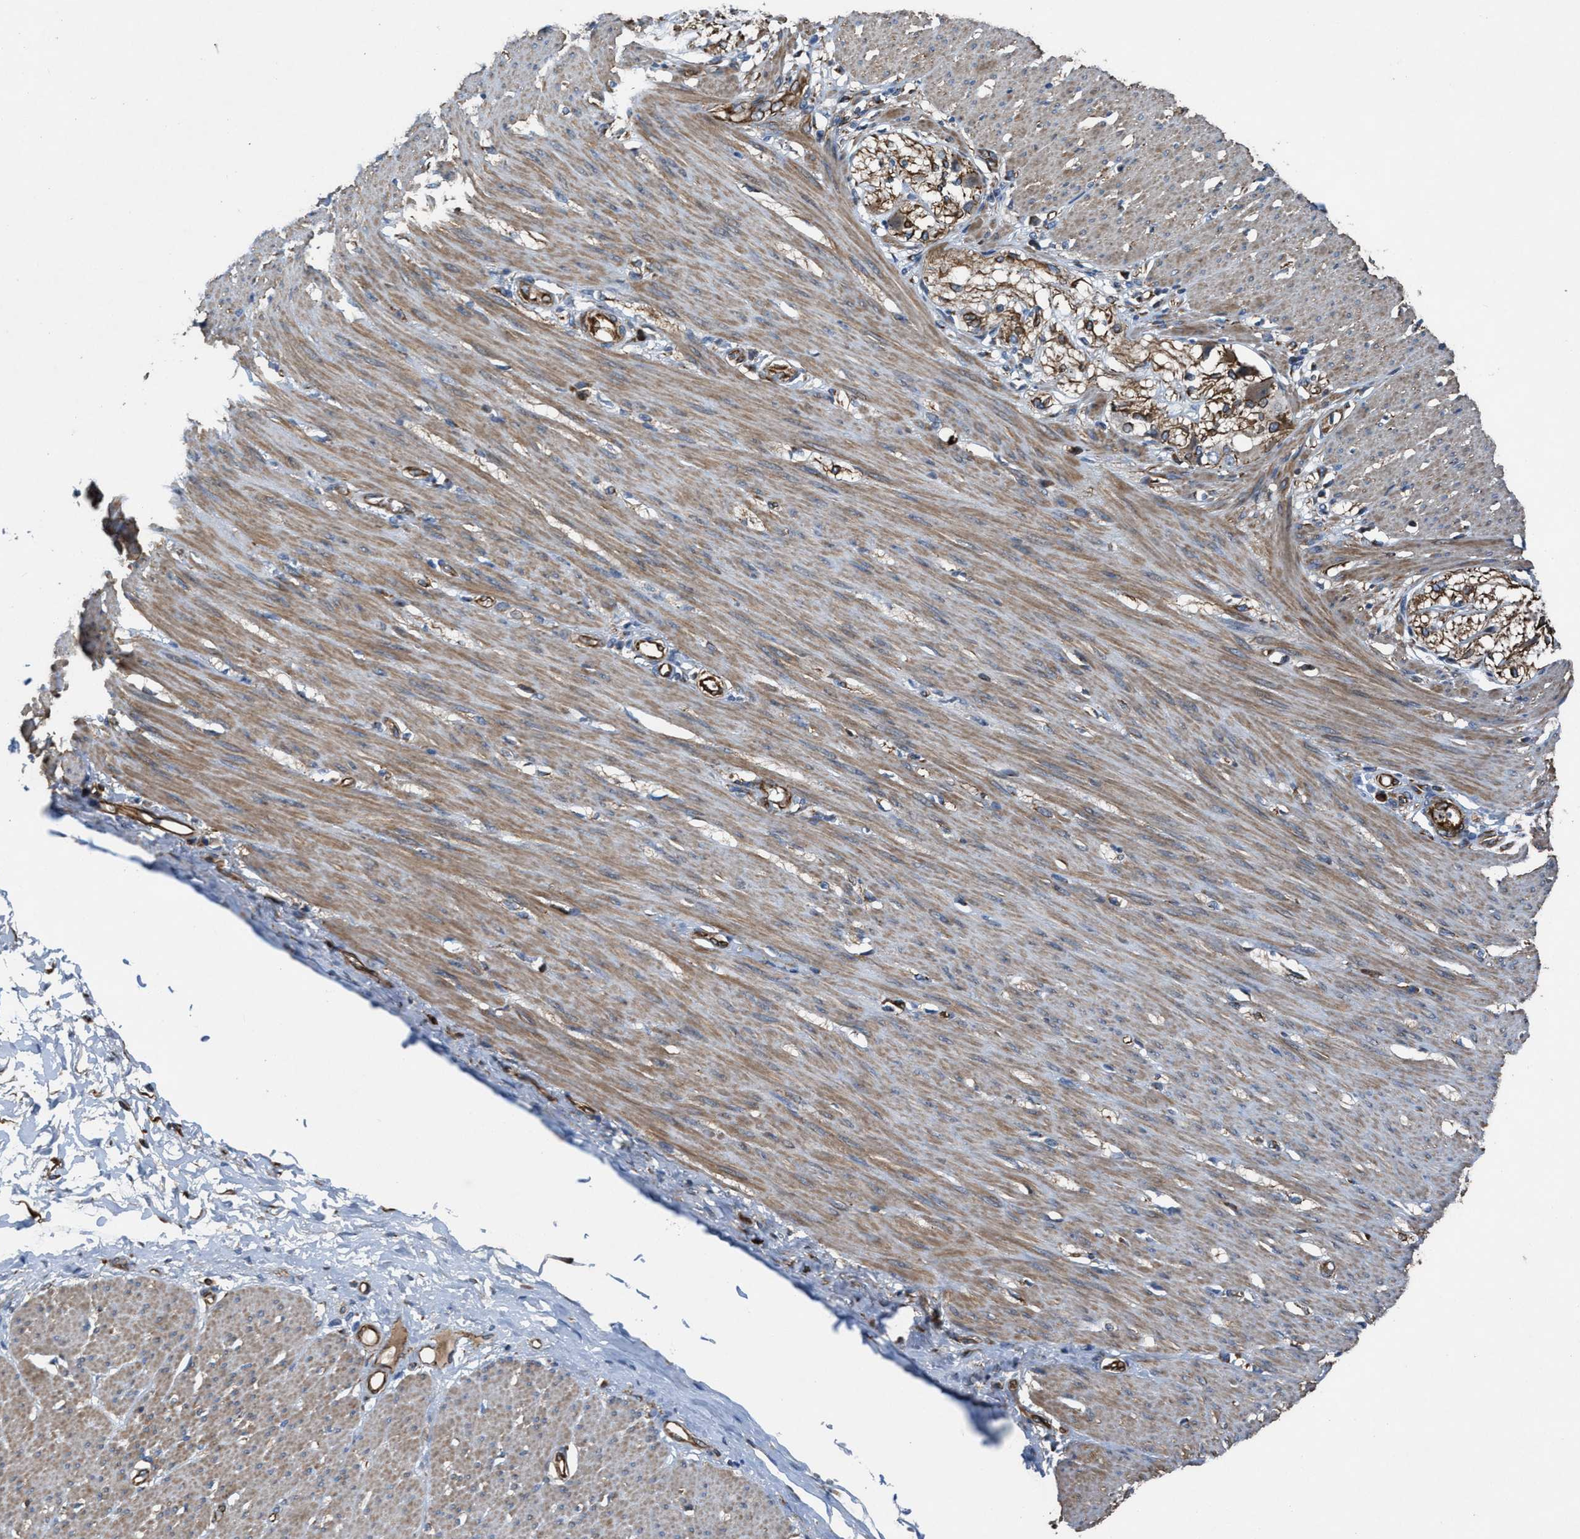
{"staining": {"intensity": "moderate", "quantity": "25%-75%", "location": "cytoplasmic/membranous"}, "tissue": "adipose tissue", "cell_type": "Adipocytes", "image_type": "normal", "snomed": [{"axis": "morphology", "description": "Normal tissue, NOS"}, {"axis": "morphology", "description": "Adenocarcinoma, NOS"}, {"axis": "topography", "description": "Colon"}, {"axis": "topography", "description": "Peripheral nerve tissue"}], "caption": "Protein expression analysis of unremarkable adipose tissue shows moderate cytoplasmic/membranous staining in about 25%-75% of adipocytes.", "gene": "SLC6A9", "patient": {"sex": "male", "age": 14}}